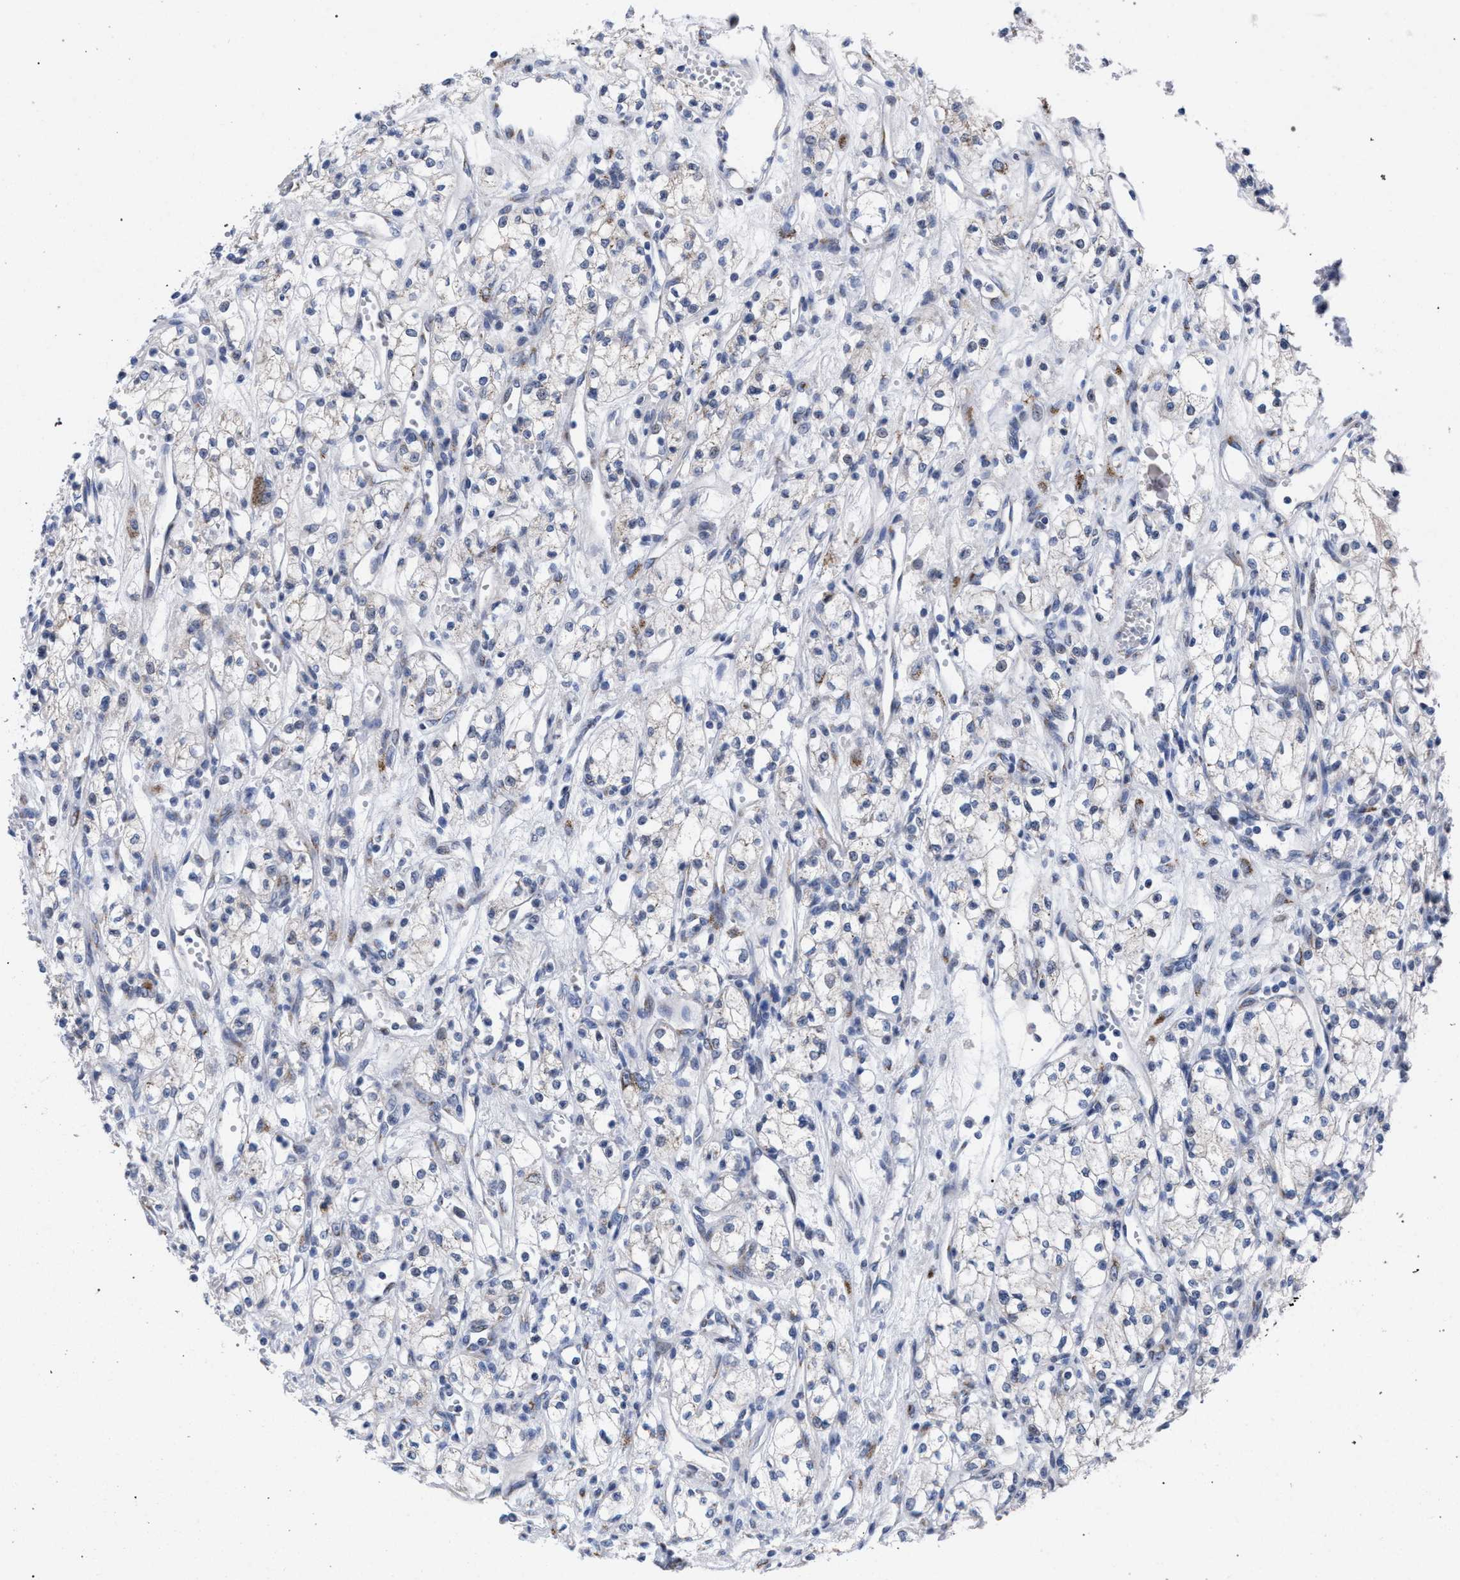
{"staining": {"intensity": "weak", "quantity": "<25%", "location": "cytoplasmic/membranous"}, "tissue": "renal cancer", "cell_type": "Tumor cells", "image_type": "cancer", "snomed": [{"axis": "morphology", "description": "Adenocarcinoma, NOS"}, {"axis": "topography", "description": "Kidney"}], "caption": "IHC photomicrograph of neoplastic tissue: renal cancer (adenocarcinoma) stained with DAB demonstrates no significant protein expression in tumor cells.", "gene": "GOLGA2", "patient": {"sex": "male", "age": 59}}